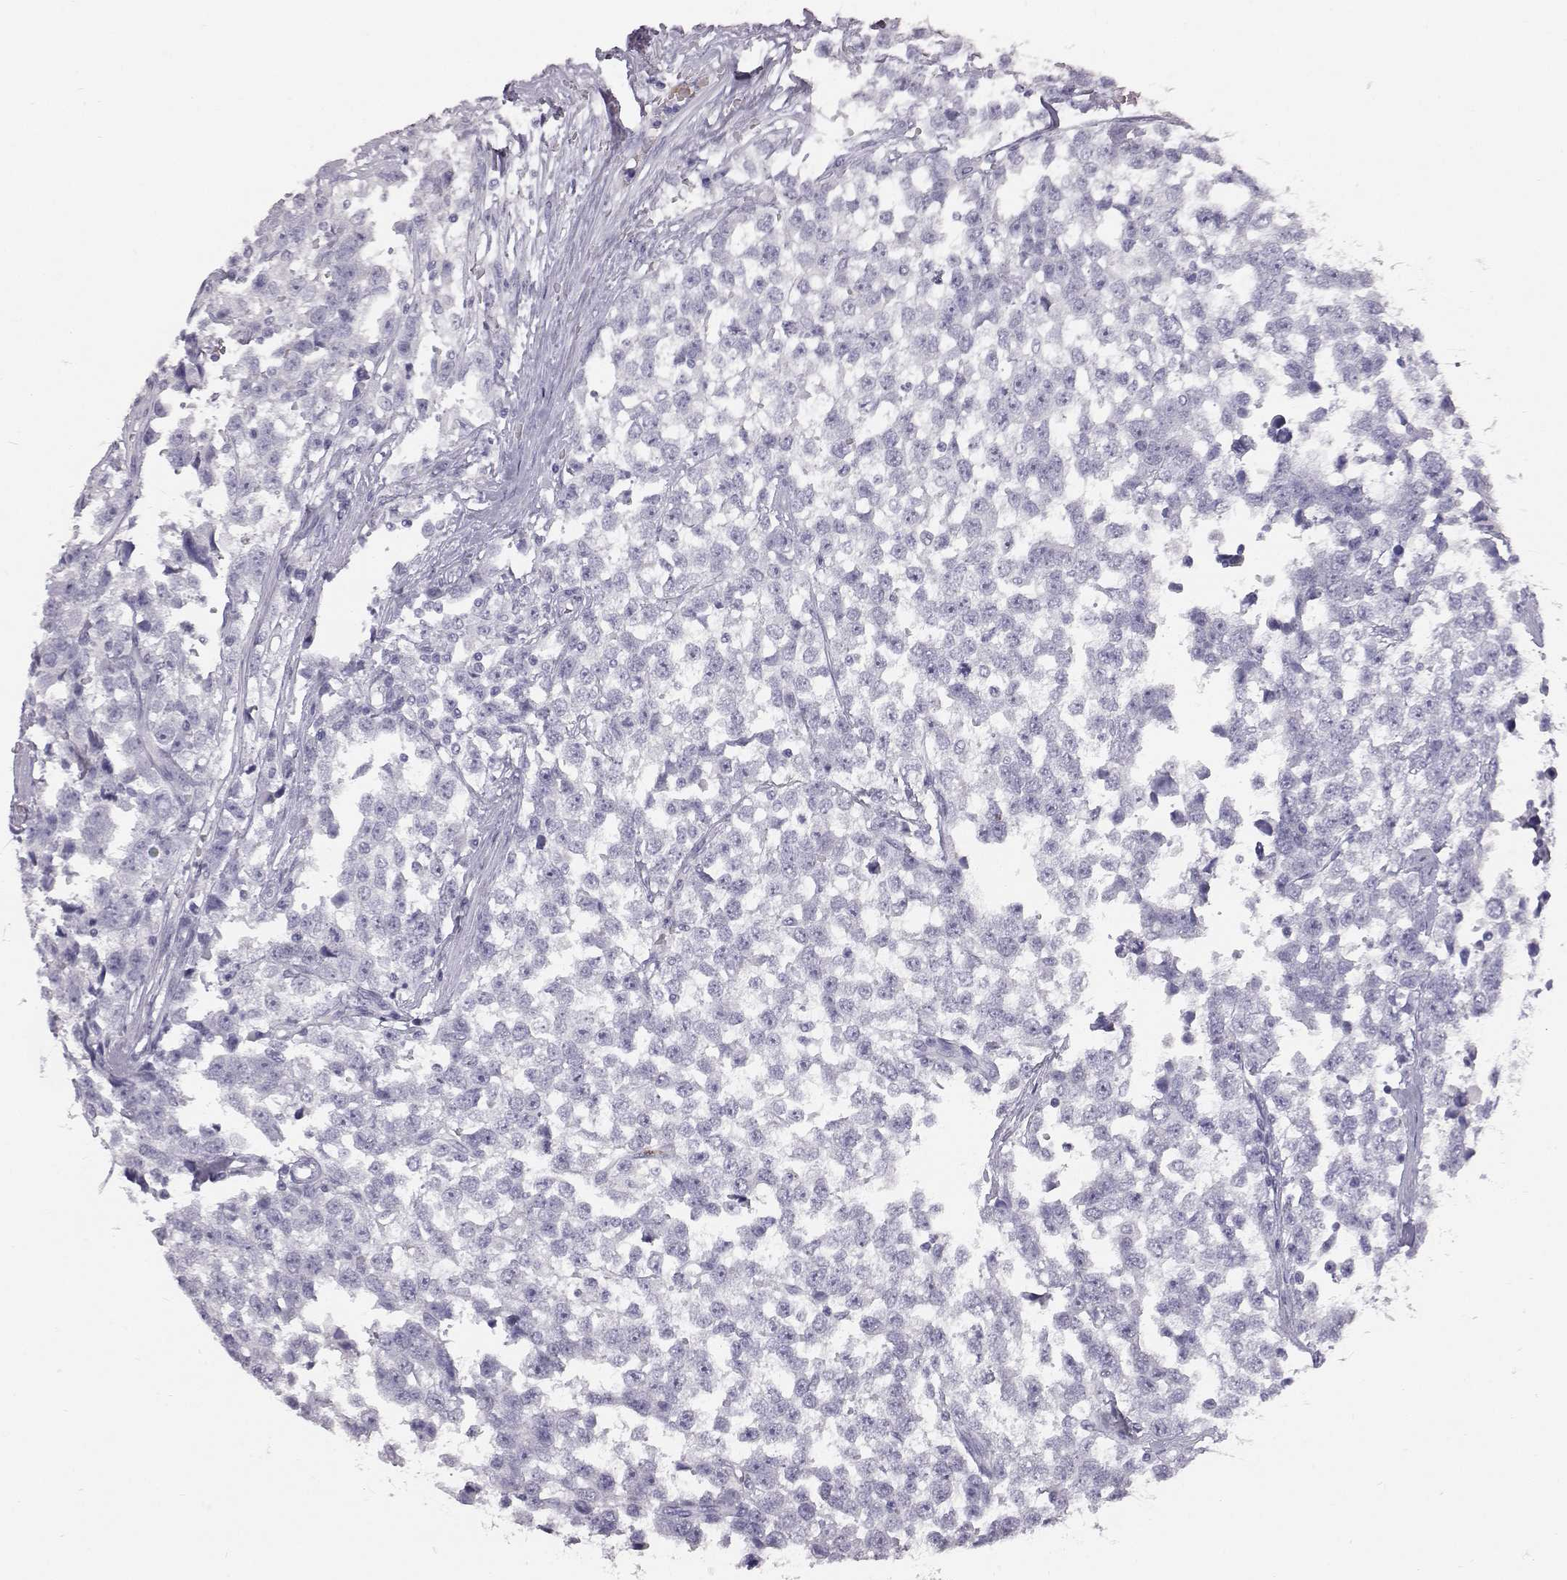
{"staining": {"intensity": "negative", "quantity": "none", "location": "none"}, "tissue": "testis cancer", "cell_type": "Tumor cells", "image_type": "cancer", "snomed": [{"axis": "morphology", "description": "Seminoma, NOS"}, {"axis": "topography", "description": "Testis"}], "caption": "Tumor cells are negative for protein expression in human testis seminoma. (IHC, brightfield microscopy, high magnification).", "gene": "KRTAP16-1", "patient": {"sex": "male", "age": 34}}